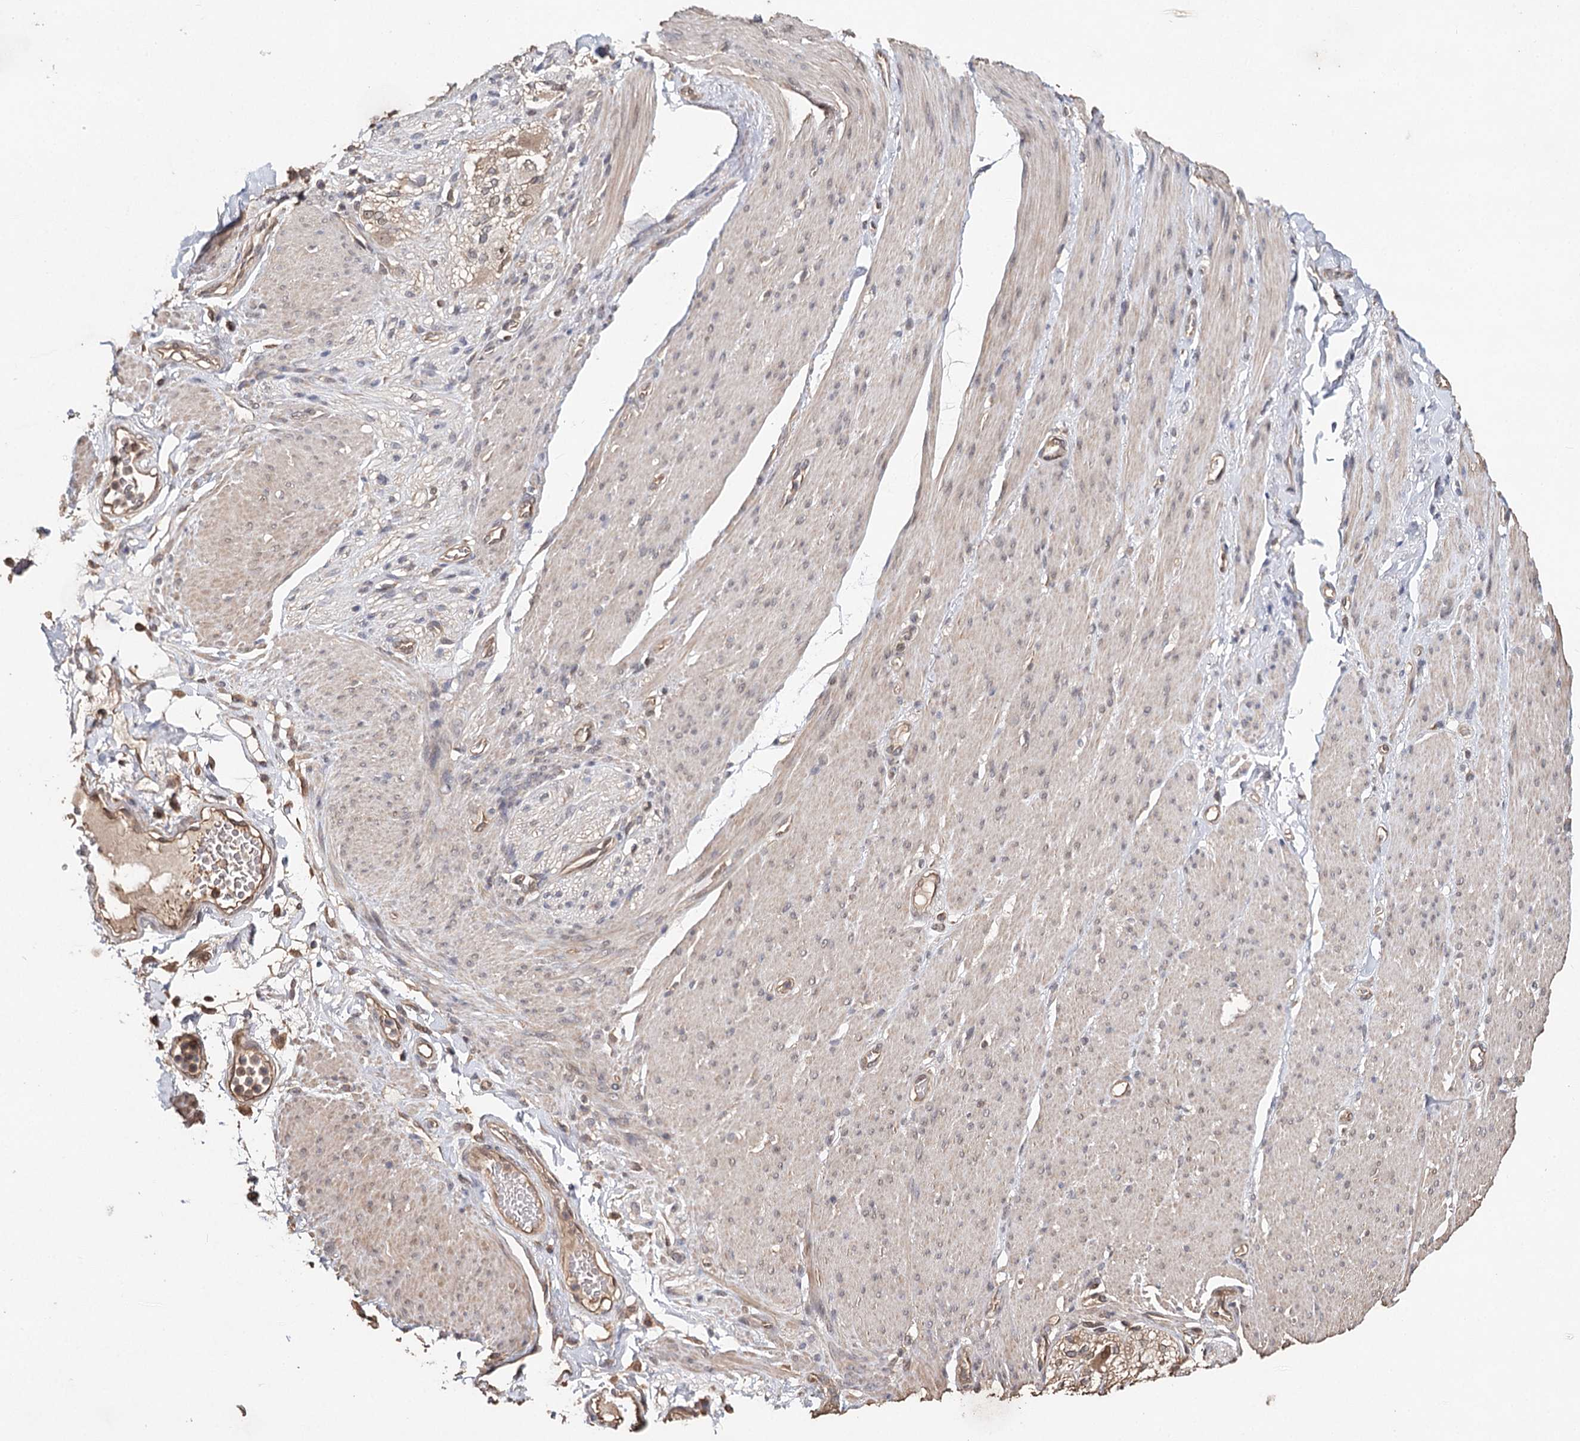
{"staining": {"intensity": "moderate", "quantity": ">75%", "location": "cytoplasmic/membranous"}, "tissue": "adipose tissue", "cell_type": "Adipocytes", "image_type": "normal", "snomed": [{"axis": "morphology", "description": "Normal tissue, NOS"}, {"axis": "topography", "description": "Colon"}, {"axis": "topography", "description": "Peripheral nerve tissue"}], "caption": "Moderate cytoplasmic/membranous staining for a protein is identified in approximately >75% of adipocytes of benign adipose tissue using immunohistochemistry (IHC).", "gene": "NOPCHAP1", "patient": {"sex": "female", "age": 61}}